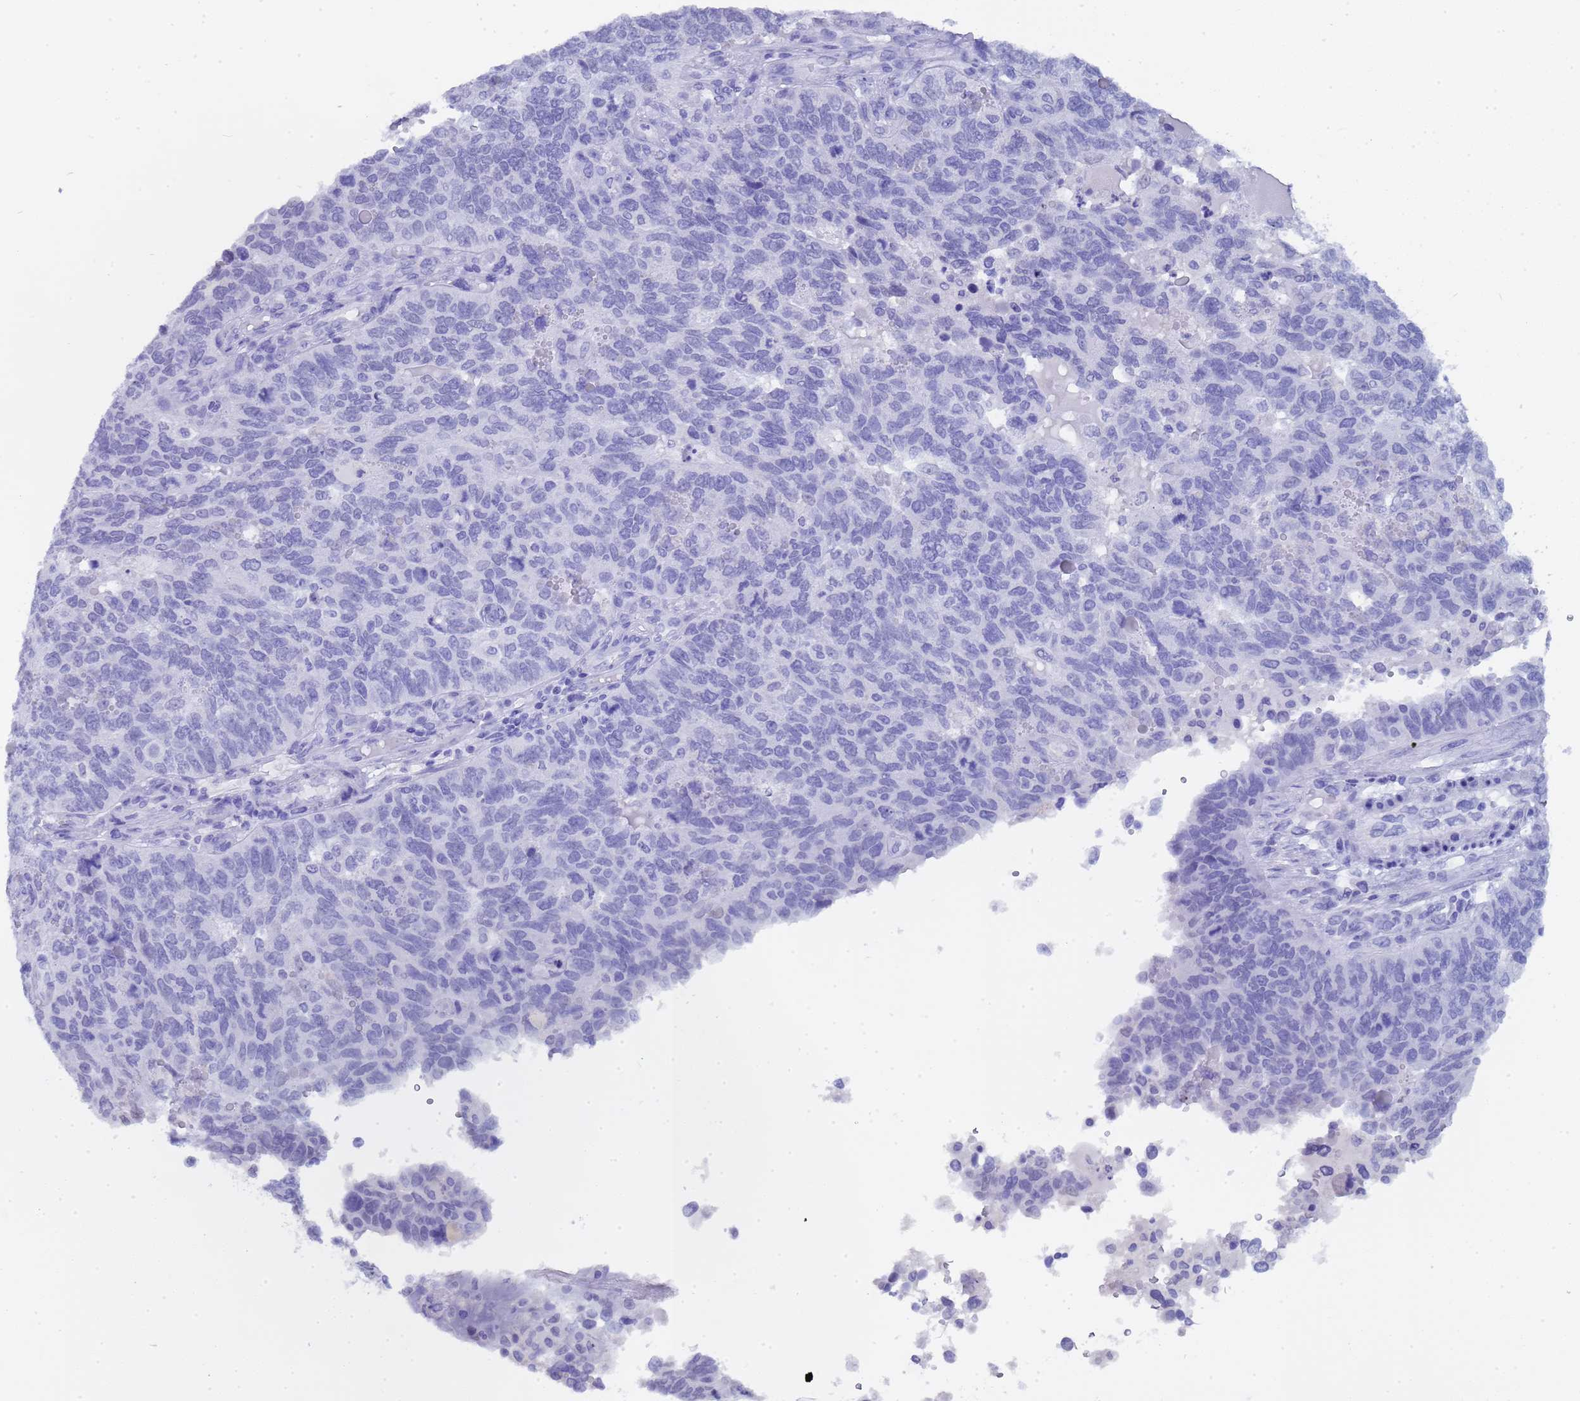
{"staining": {"intensity": "negative", "quantity": "none", "location": "none"}, "tissue": "endometrial cancer", "cell_type": "Tumor cells", "image_type": "cancer", "snomed": [{"axis": "morphology", "description": "Adenocarcinoma, NOS"}, {"axis": "topography", "description": "Endometrium"}], "caption": "A histopathology image of adenocarcinoma (endometrial) stained for a protein reveals no brown staining in tumor cells. (Stains: DAB immunohistochemistry with hematoxylin counter stain, Microscopy: brightfield microscopy at high magnification).", "gene": "CTRC", "patient": {"sex": "female", "age": 66}}